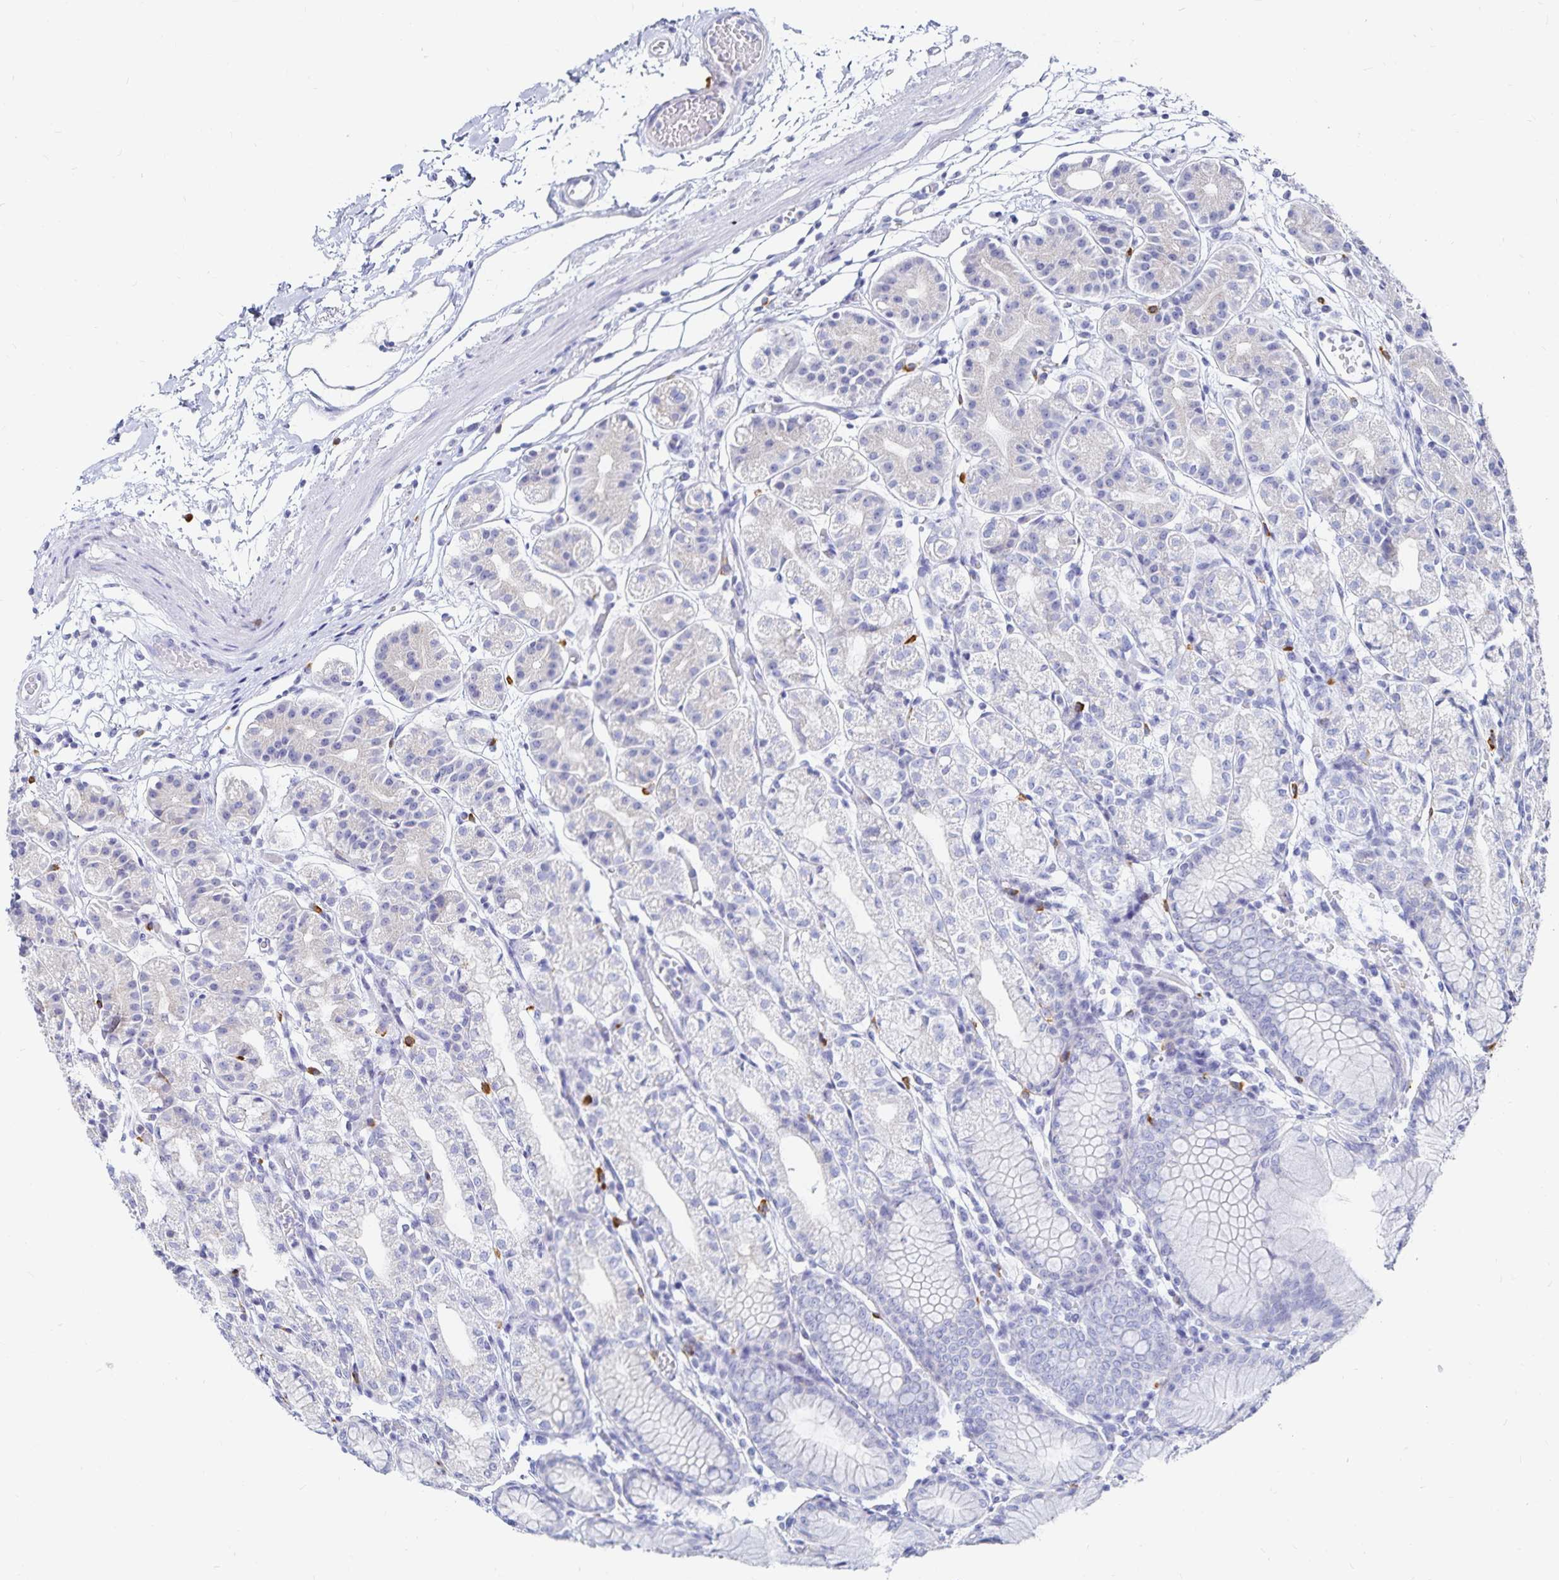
{"staining": {"intensity": "negative", "quantity": "none", "location": "none"}, "tissue": "stomach", "cell_type": "Glandular cells", "image_type": "normal", "snomed": [{"axis": "morphology", "description": "Normal tissue, NOS"}, {"axis": "topography", "description": "Stomach"}], "caption": "IHC micrograph of unremarkable human stomach stained for a protein (brown), which shows no expression in glandular cells.", "gene": "TNIP1", "patient": {"sex": "female", "age": 57}}